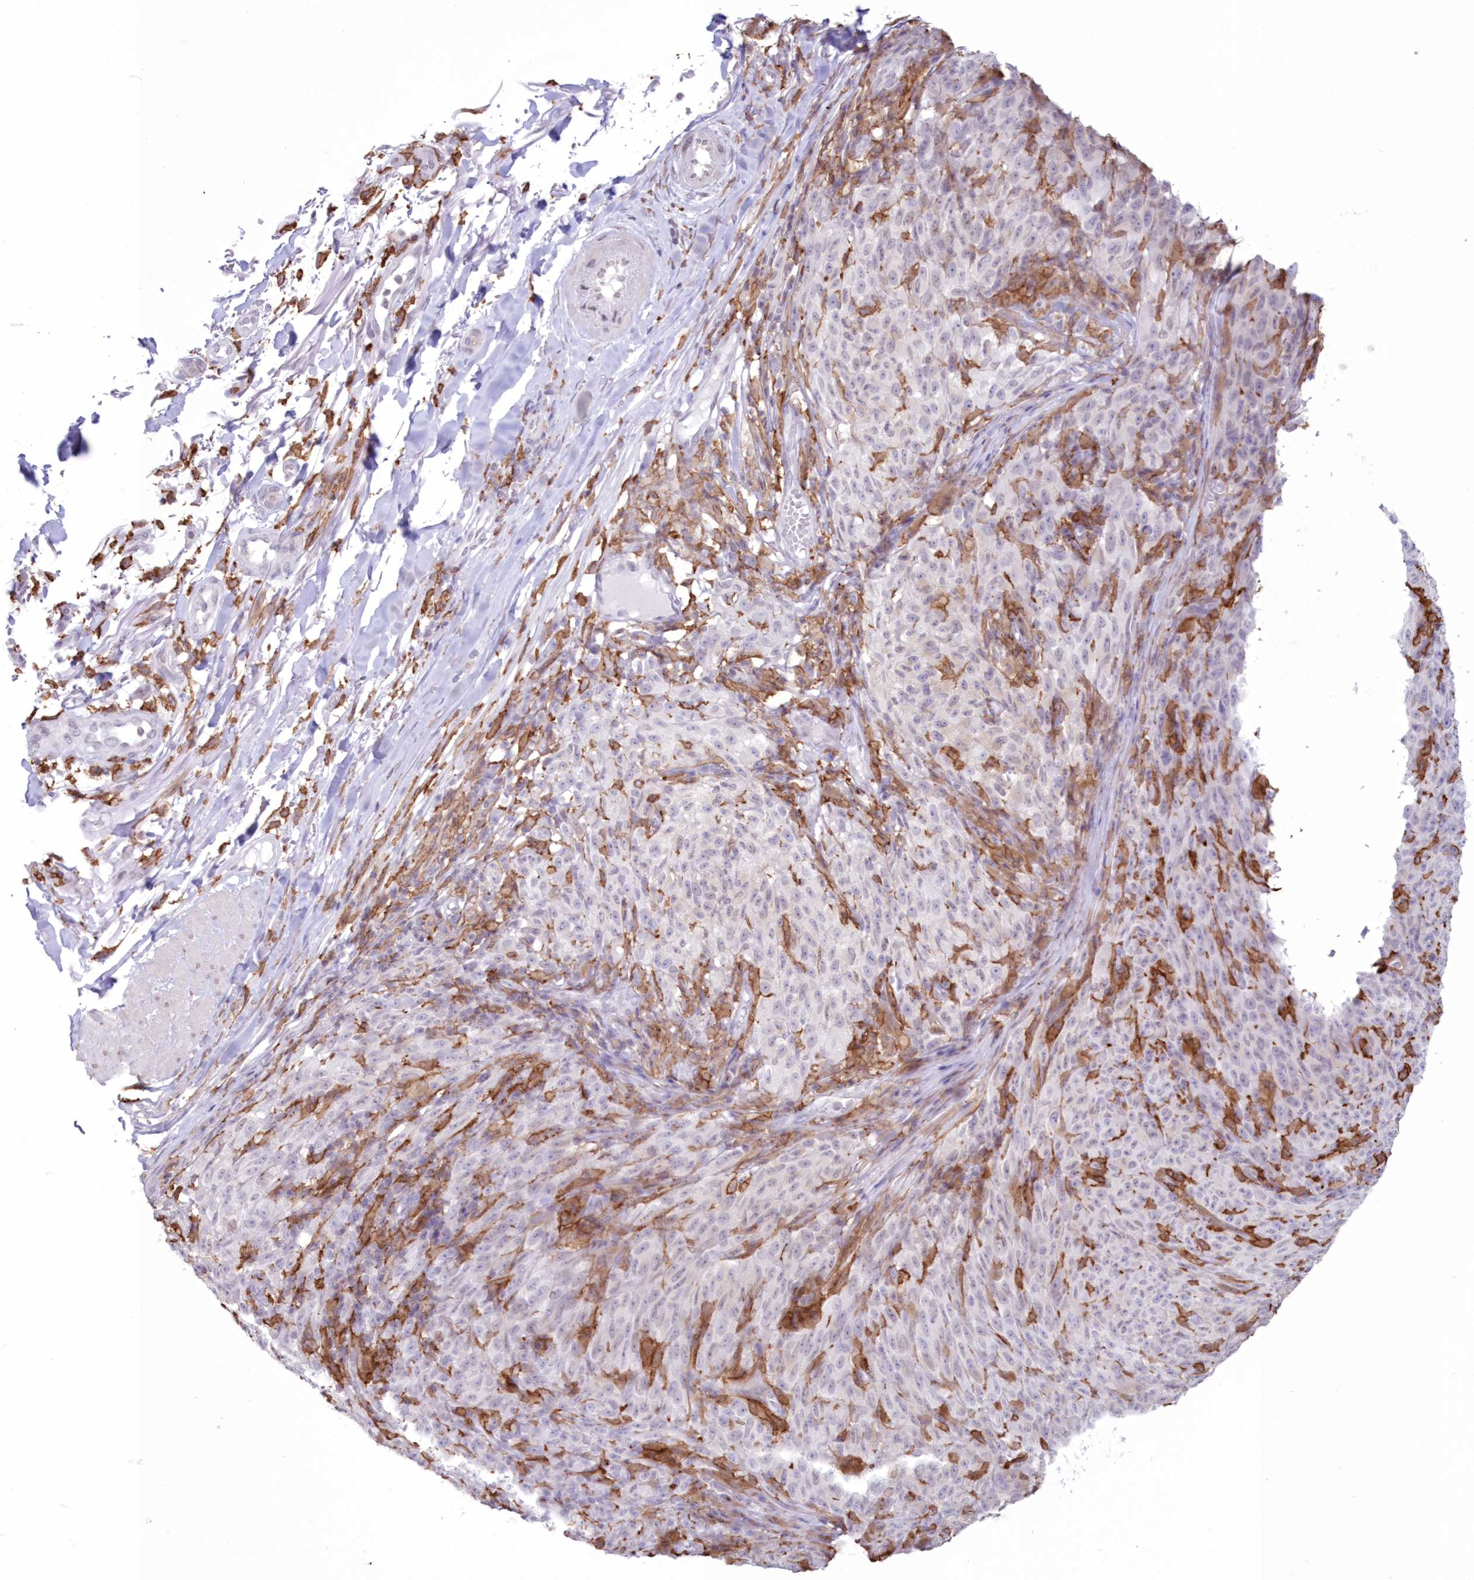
{"staining": {"intensity": "negative", "quantity": "none", "location": "none"}, "tissue": "melanoma", "cell_type": "Tumor cells", "image_type": "cancer", "snomed": [{"axis": "morphology", "description": "Malignant melanoma, NOS"}, {"axis": "topography", "description": "Skin"}], "caption": "Immunohistochemistry (IHC) photomicrograph of human melanoma stained for a protein (brown), which reveals no expression in tumor cells.", "gene": "C11orf1", "patient": {"sex": "female", "age": 82}}